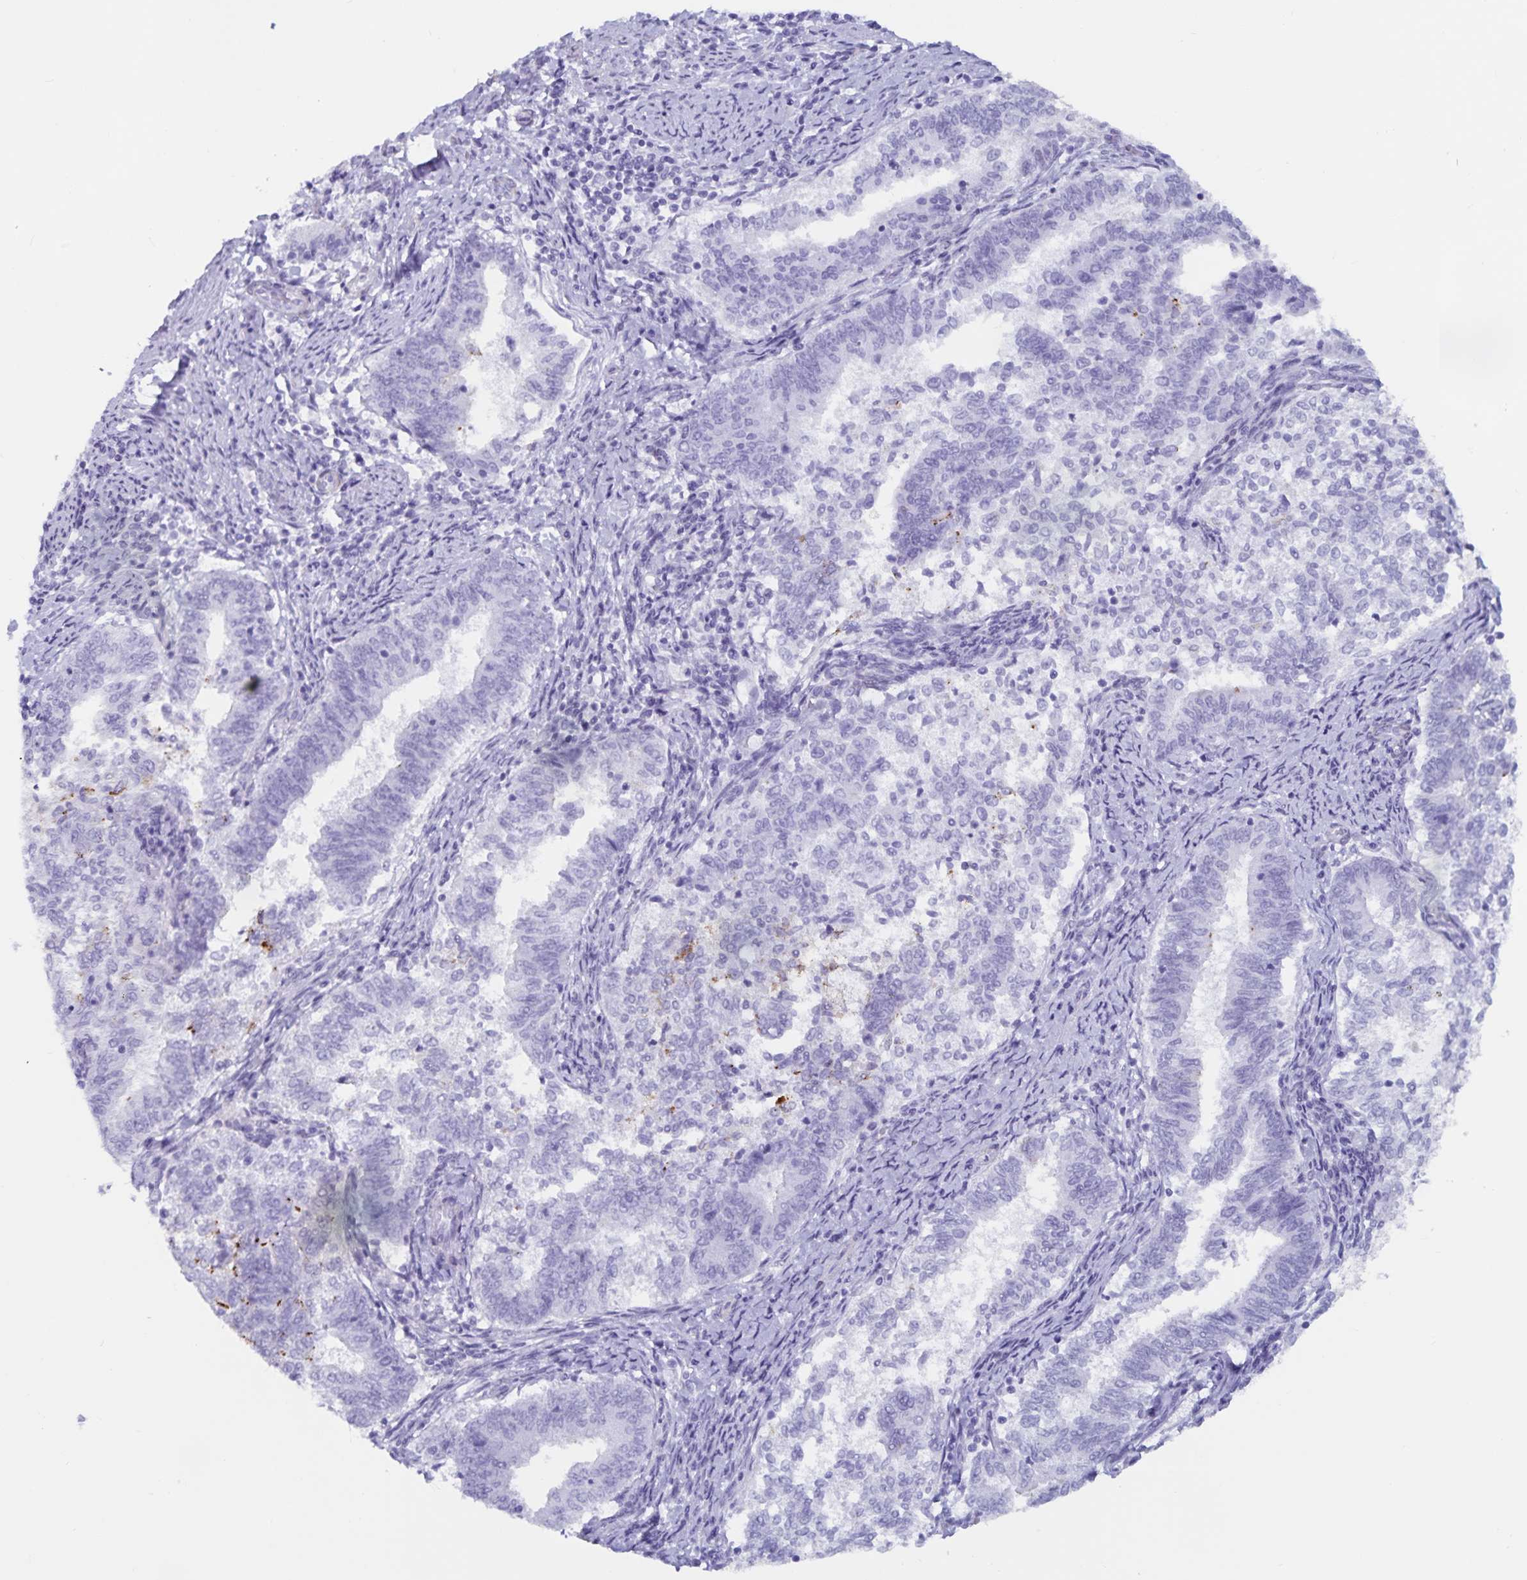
{"staining": {"intensity": "moderate", "quantity": "<25%", "location": "cytoplasmic/membranous"}, "tissue": "endometrial cancer", "cell_type": "Tumor cells", "image_type": "cancer", "snomed": [{"axis": "morphology", "description": "Adenocarcinoma, NOS"}, {"axis": "topography", "description": "Endometrium"}], "caption": "Tumor cells display moderate cytoplasmic/membranous staining in approximately <25% of cells in adenocarcinoma (endometrial). (Stains: DAB (3,3'-diaminobenzidine) in brown, nuclei in blue, Microscopy: brightfield microscopy at high magnification).", "gene": "GPR137", "patient": {"sex": "female", "age": 65}}